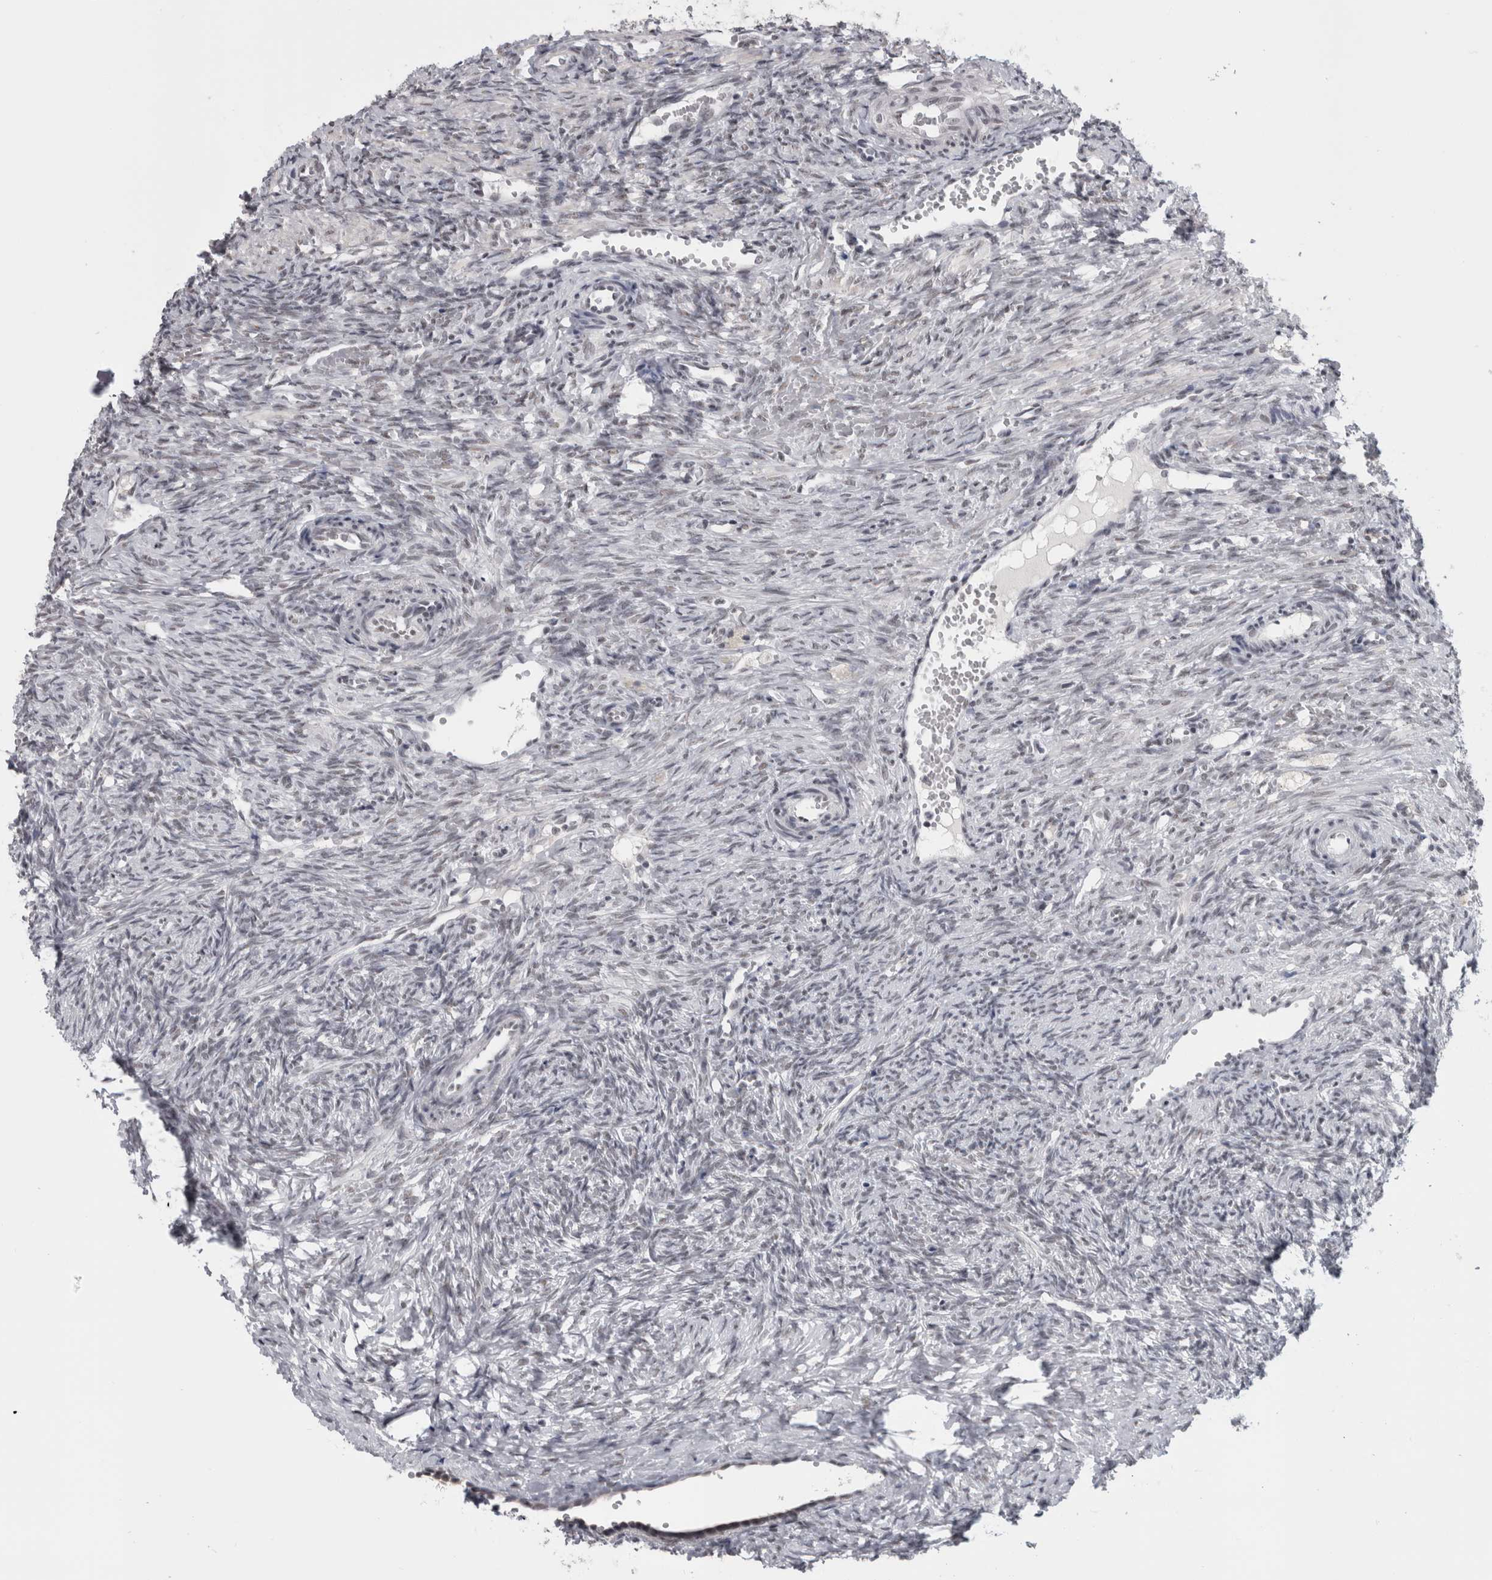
{"staining": {"intensity": "negative", "quantity": "none", "location": "none"}, "tissue": "ovary", "cell_type": "Follicle cells", "image_type": "normal", "snomed": [{"axis": "morphology", "description": "Normal tissue, NOS"}, {"axis": "topography", "description": "Ovary"}], "caption": "Protein analysis of benign ovary demonstrates no significant staining in follicle cells.", "gene": "ARID4B", "patient": {"sex": "female", "age": 41}}